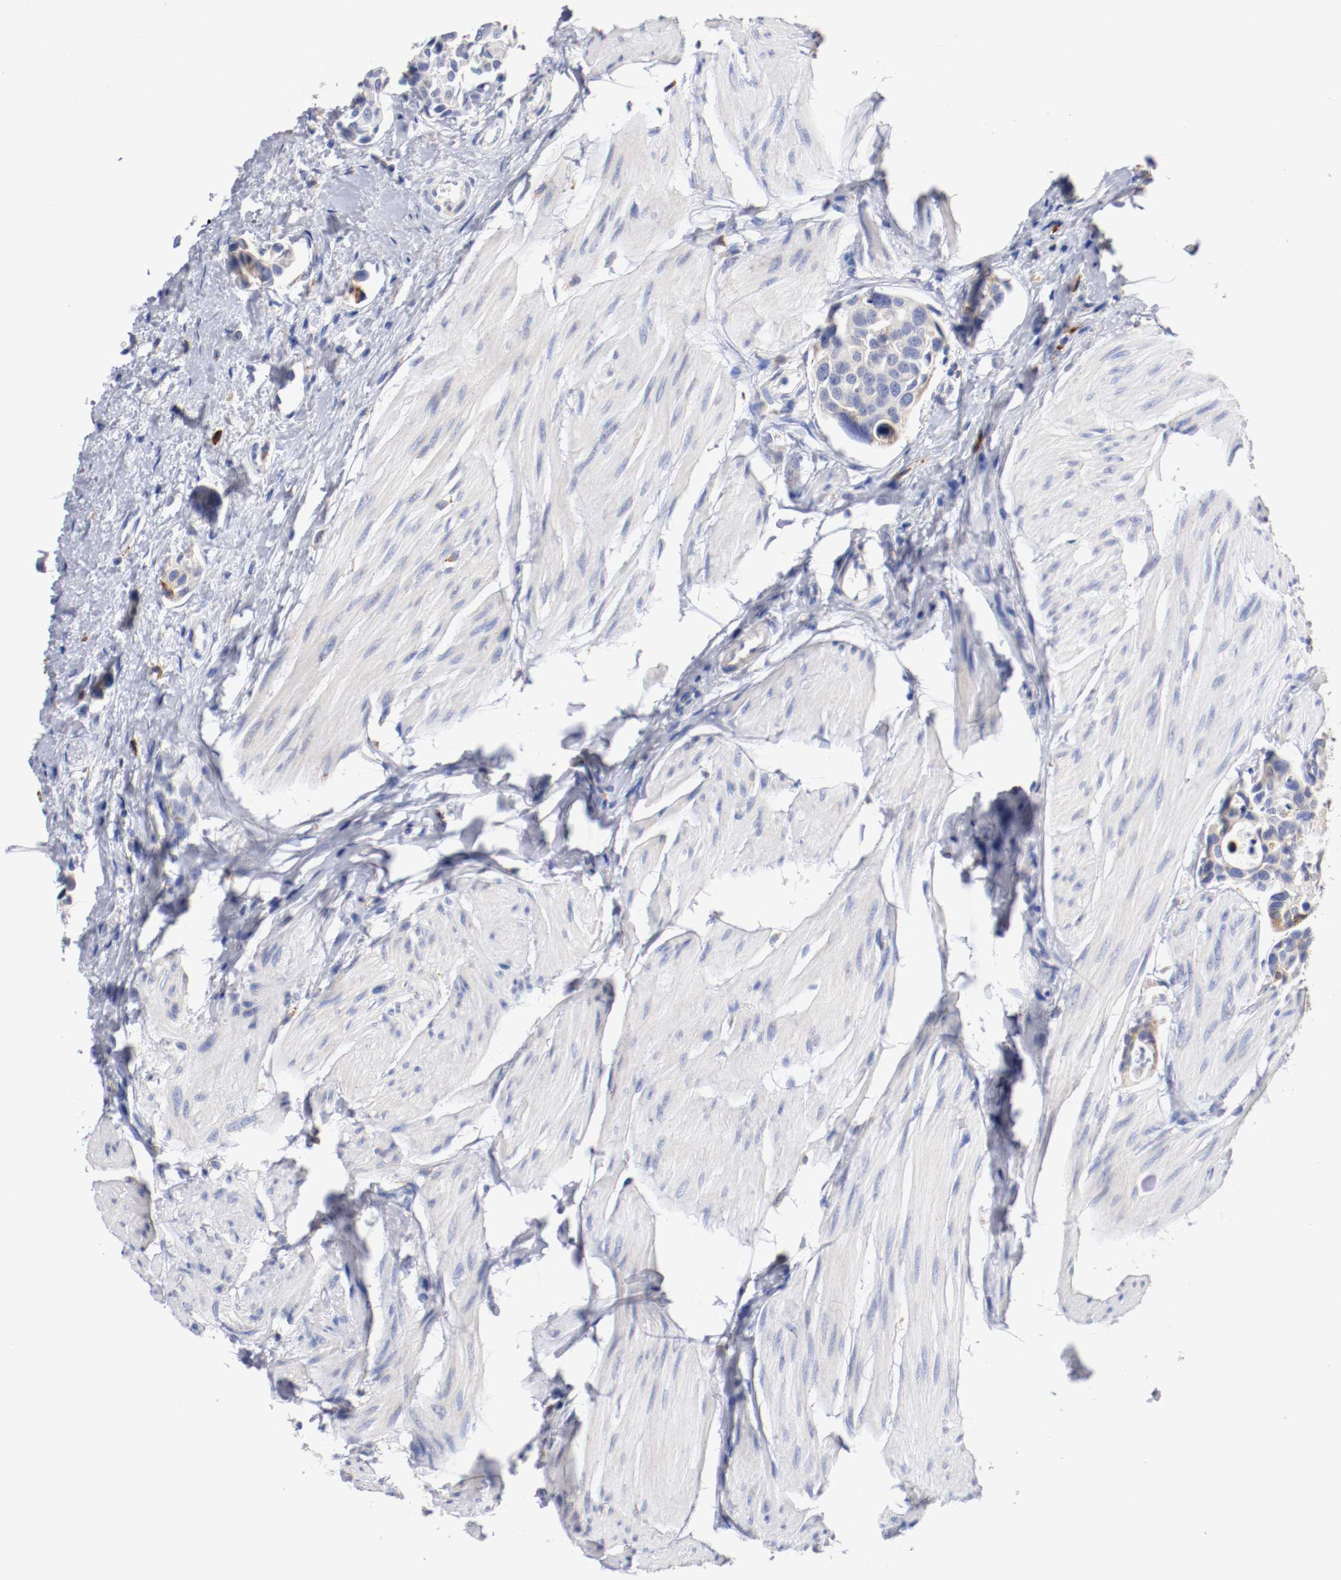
{"staining": {"intensity": "moderate", "quantity": "25%-75%", "location": "cytoplasmic/membranous"}, "tissue": "urothelial cancer", "cell_type": "Tumor cells", "image_type": "cancer", "snomed": [{"axis": "morphology", "description": "Urothelial carcinoma, High grade"}, {"axis": "topography", "description": "Urinary bladder"}], "caption": "An image of high-grade urothelial carcinoma stained for a protein exhibits moderate cytoplasmic/membranous brown staining in tumor cells.", "gene": "TRAF2", "patient": {"sex": "male", "age": 78}}